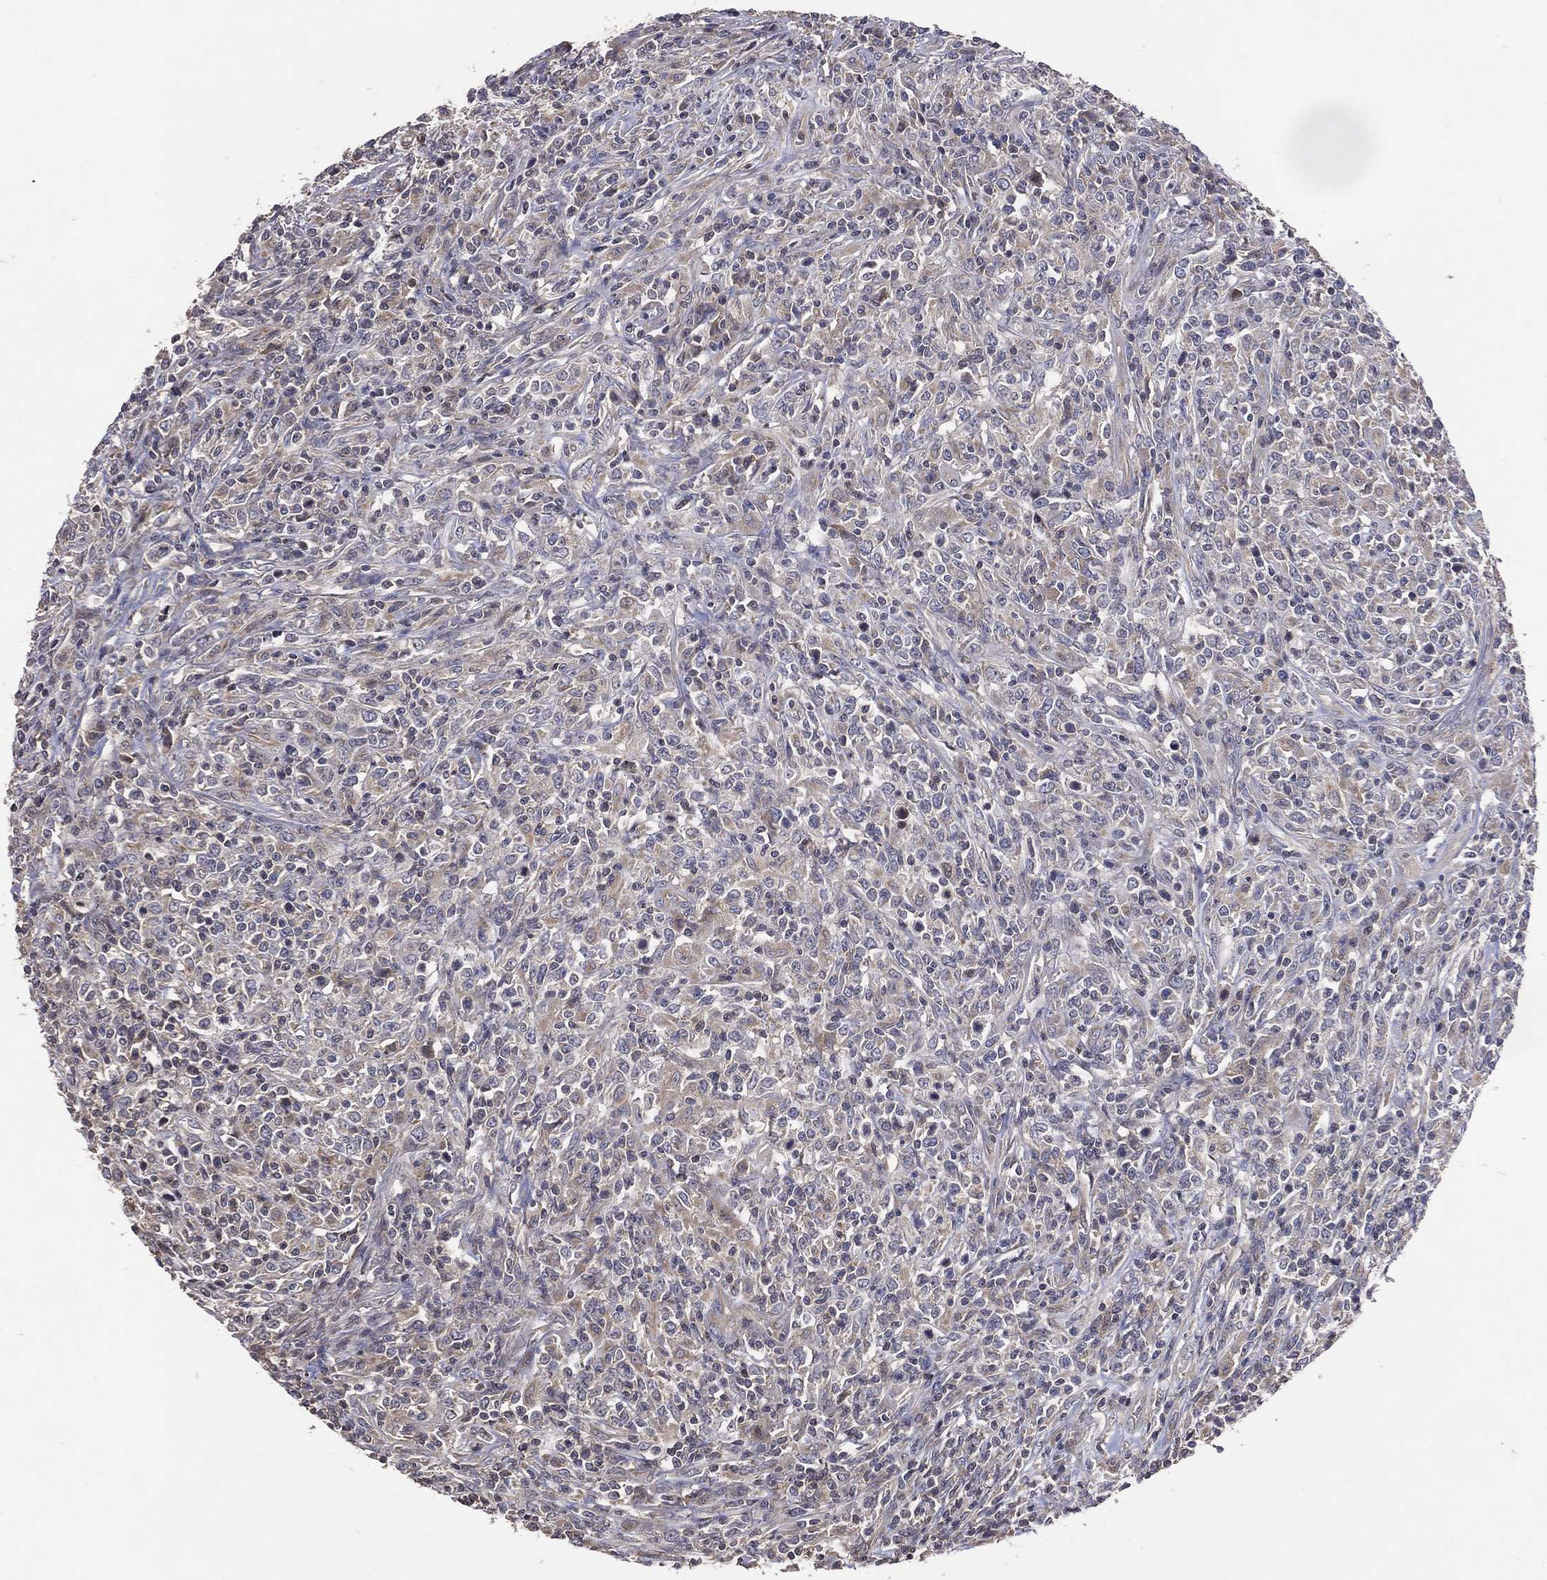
{"staining": {"intensity": "negative", "quantity": "none", "location": "none"}, "tissue": "lymphoma", "cell_type": "Tumor cells", "image_type": "cancer", "snomed": [{"axis": "morphology", "description": "Malignant lymphoma, non-Hodgkin's type, High grade"}, {"axis": "topography", "description": "Lung"}], "caption": "Malignant lymphoma, non-Hodgkin's type (high-grade) was stained to show a protein in brown. There is no significant expression in tumor cells. (DAB (3,3'-diaminobenzidine) IHC, high magnification).", "gene": "DNAH7", "patient": {"sex": "male", "age": 79}}